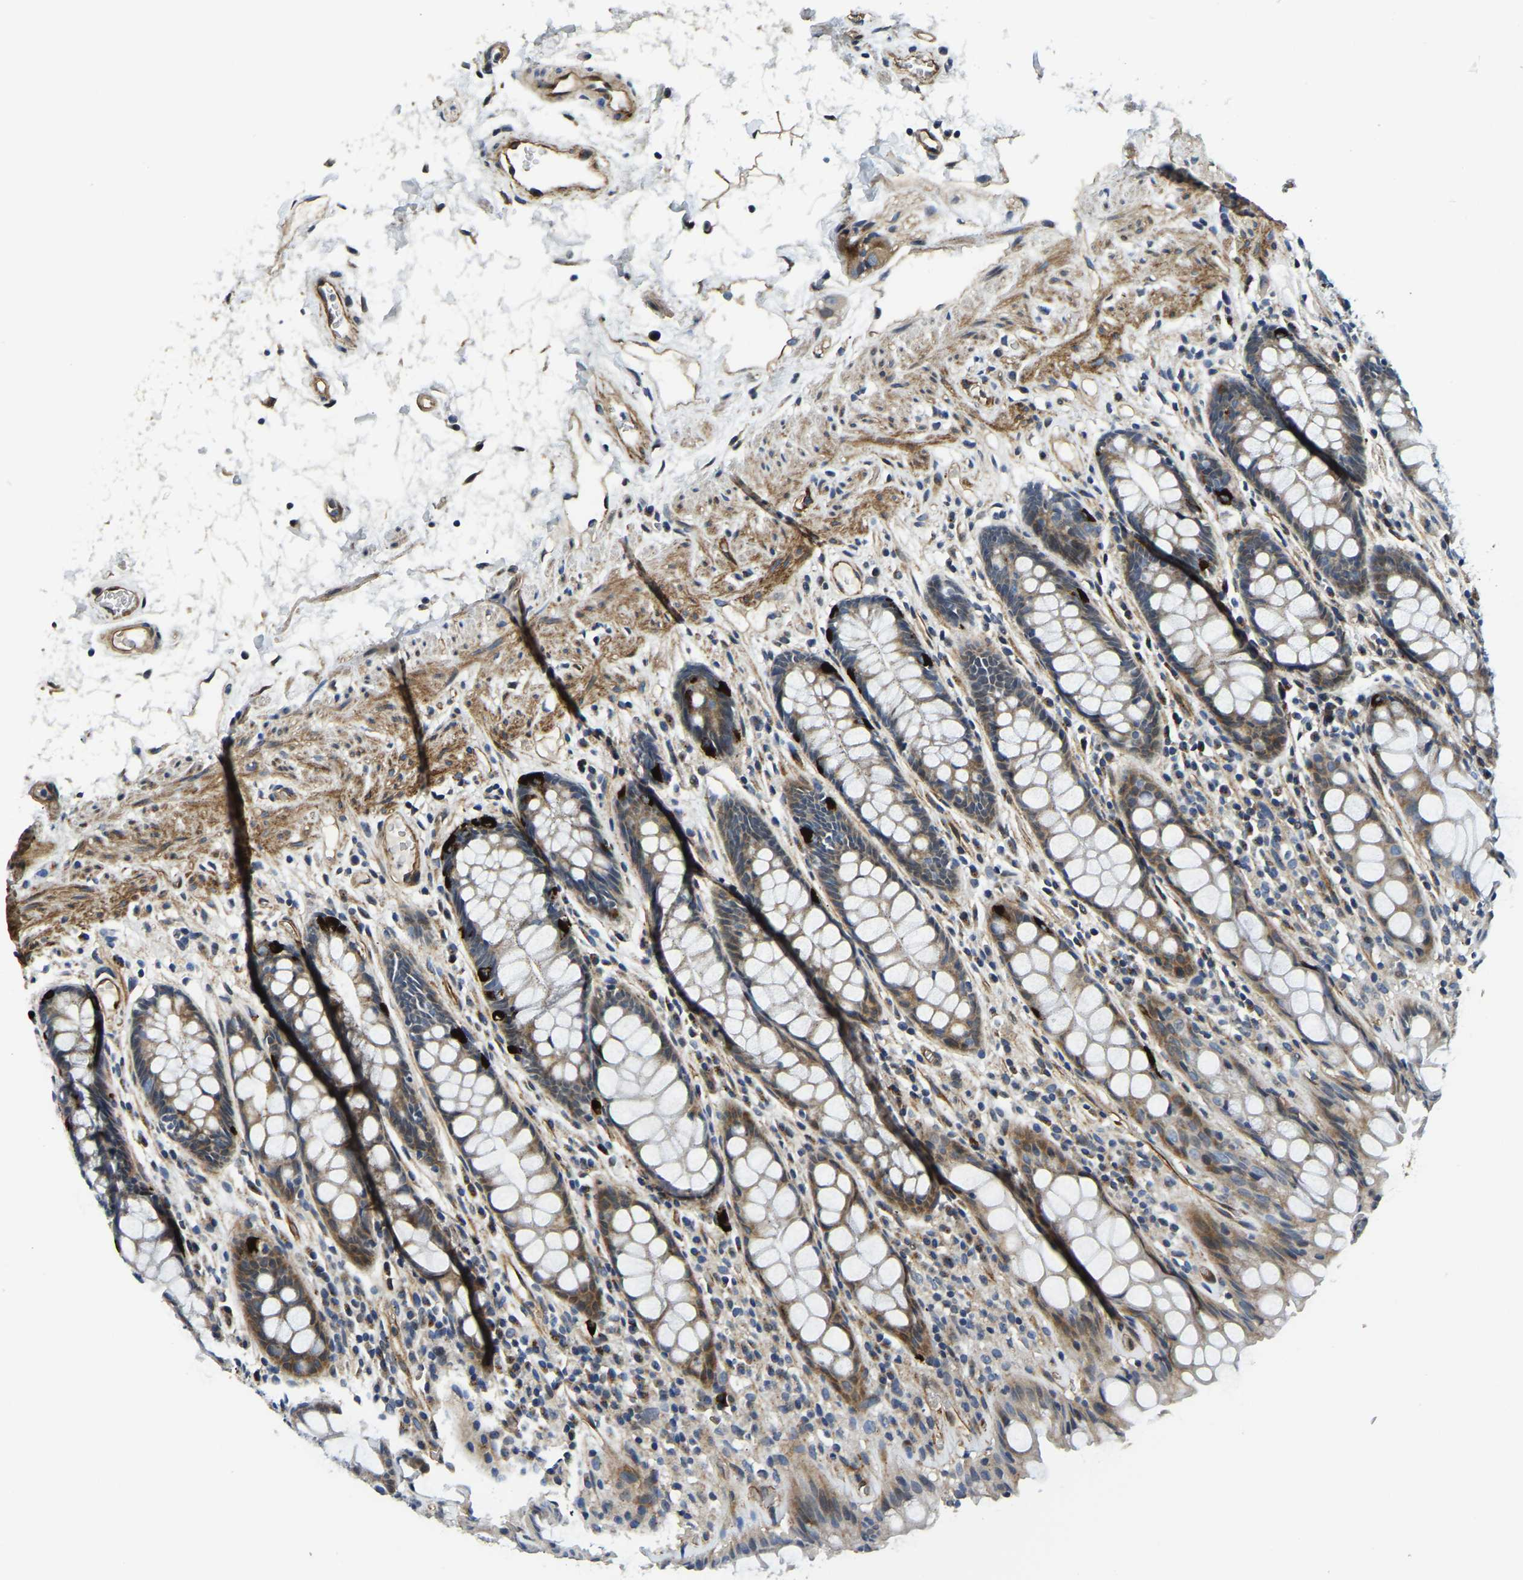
{"staining": {"intensity": "strong", "quantity": "<25%", "location": "cytoplasmic/membranous"}, "tissue": "rectum", "cell_type": "Glandular cells", "image_type": "normal", "snomed": [{"axis": "morphology", "description": "Normal tissue, NOS"}, {"axis": "topography", "description": "Rectum"}], "caption": "Rectum stained for a protein demonstrates strong cytoplasmic/membranous positivity in glandular cells. (IHC, brightfield microscopy, high magnification).", "gene": "RNF39", "patient": {"sex": "male", "age": 64}}